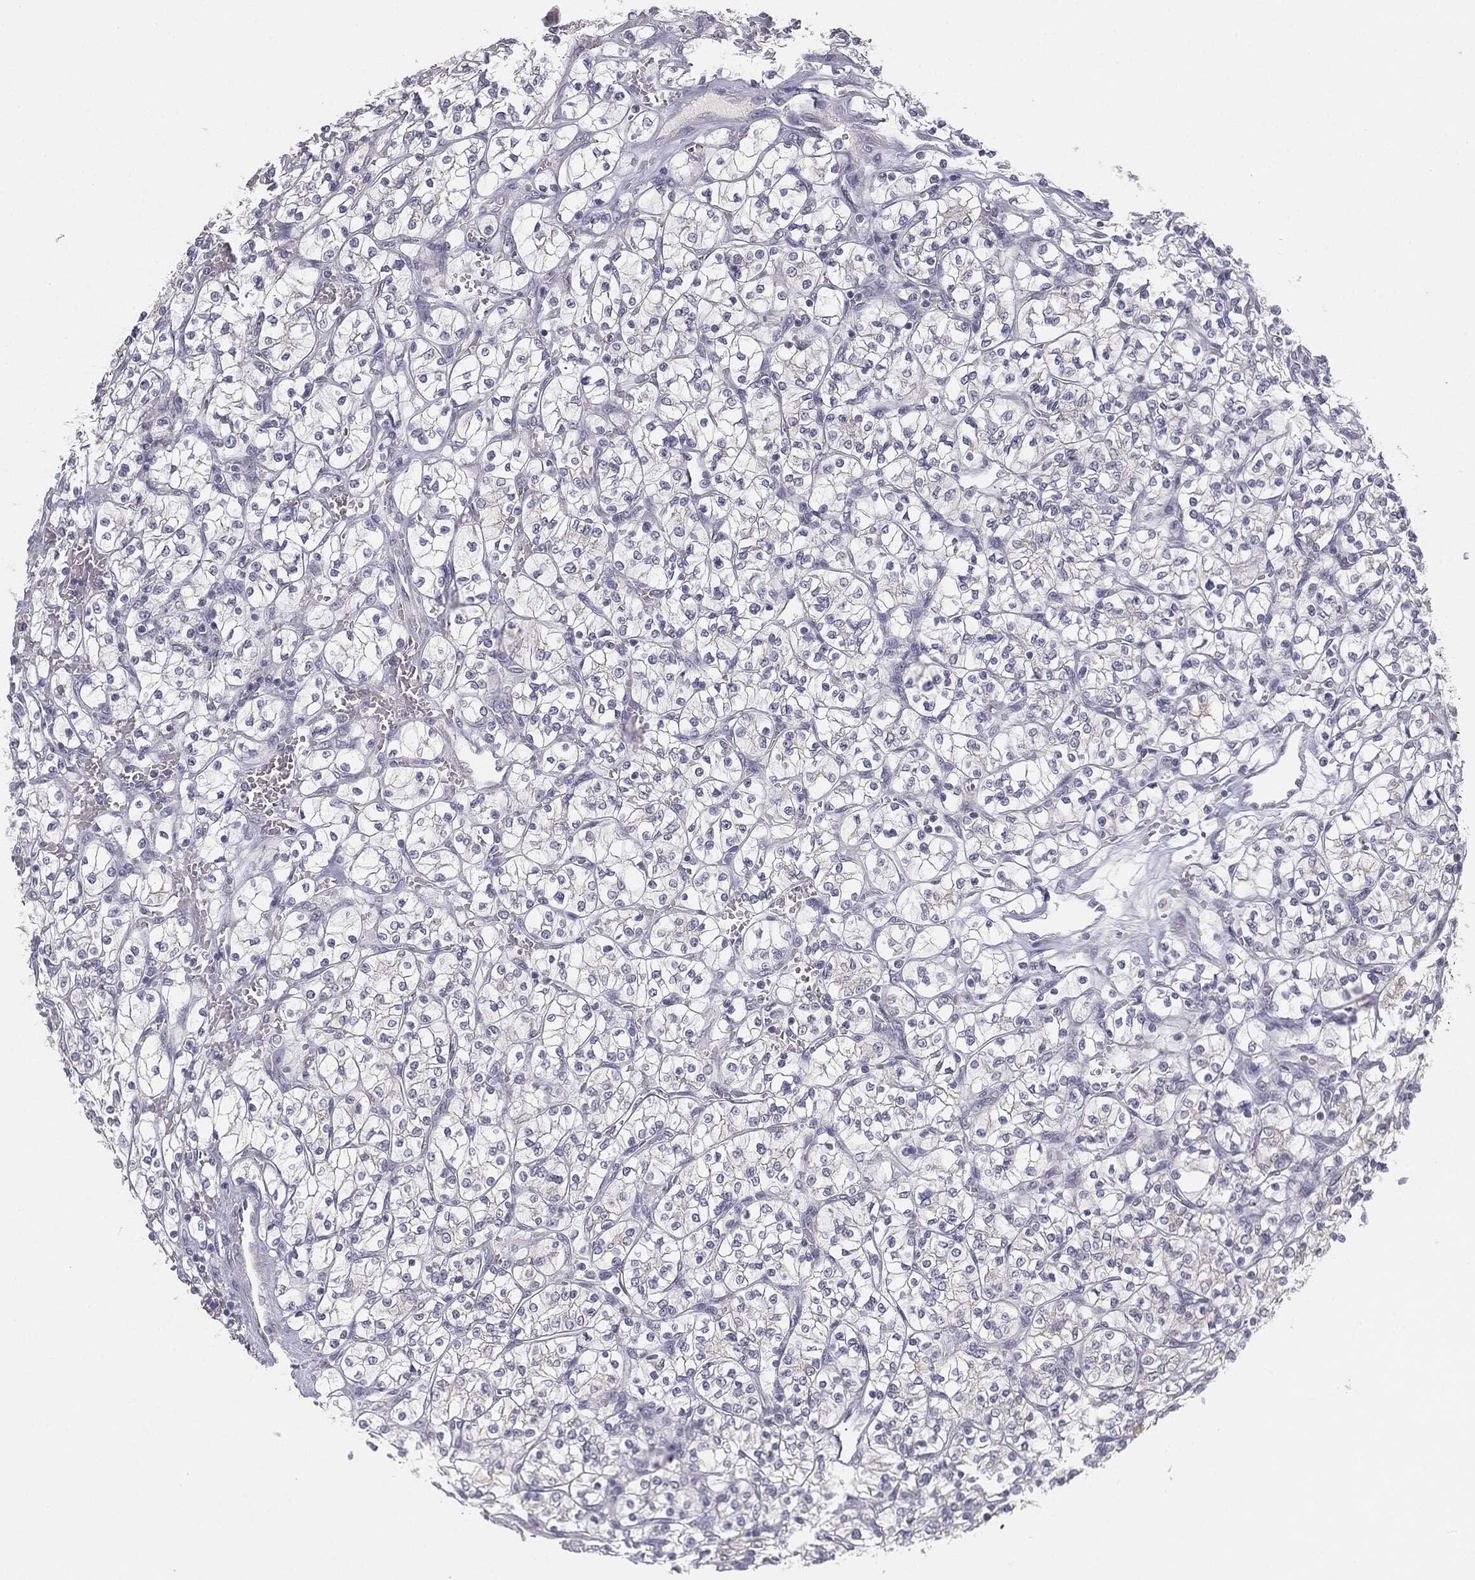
{"staining": {"intensity": "negative", "quantity": "none", "location": "none"}, "tissue": "renal cancer", "cell_type": "Tumor cells", "image_type": "cancer", "snomed": [{"axis": "morphology", "description": "Adenocarcinoma, NOS"}, {"axis": "topography", "description": "Kidney"}], "caption": "This is an IHC image of human adenocarcinoma (renal). There is no staining in tumor cells.", "gene": "MUC1", "patient": {"sex": "female", "age": 64}}